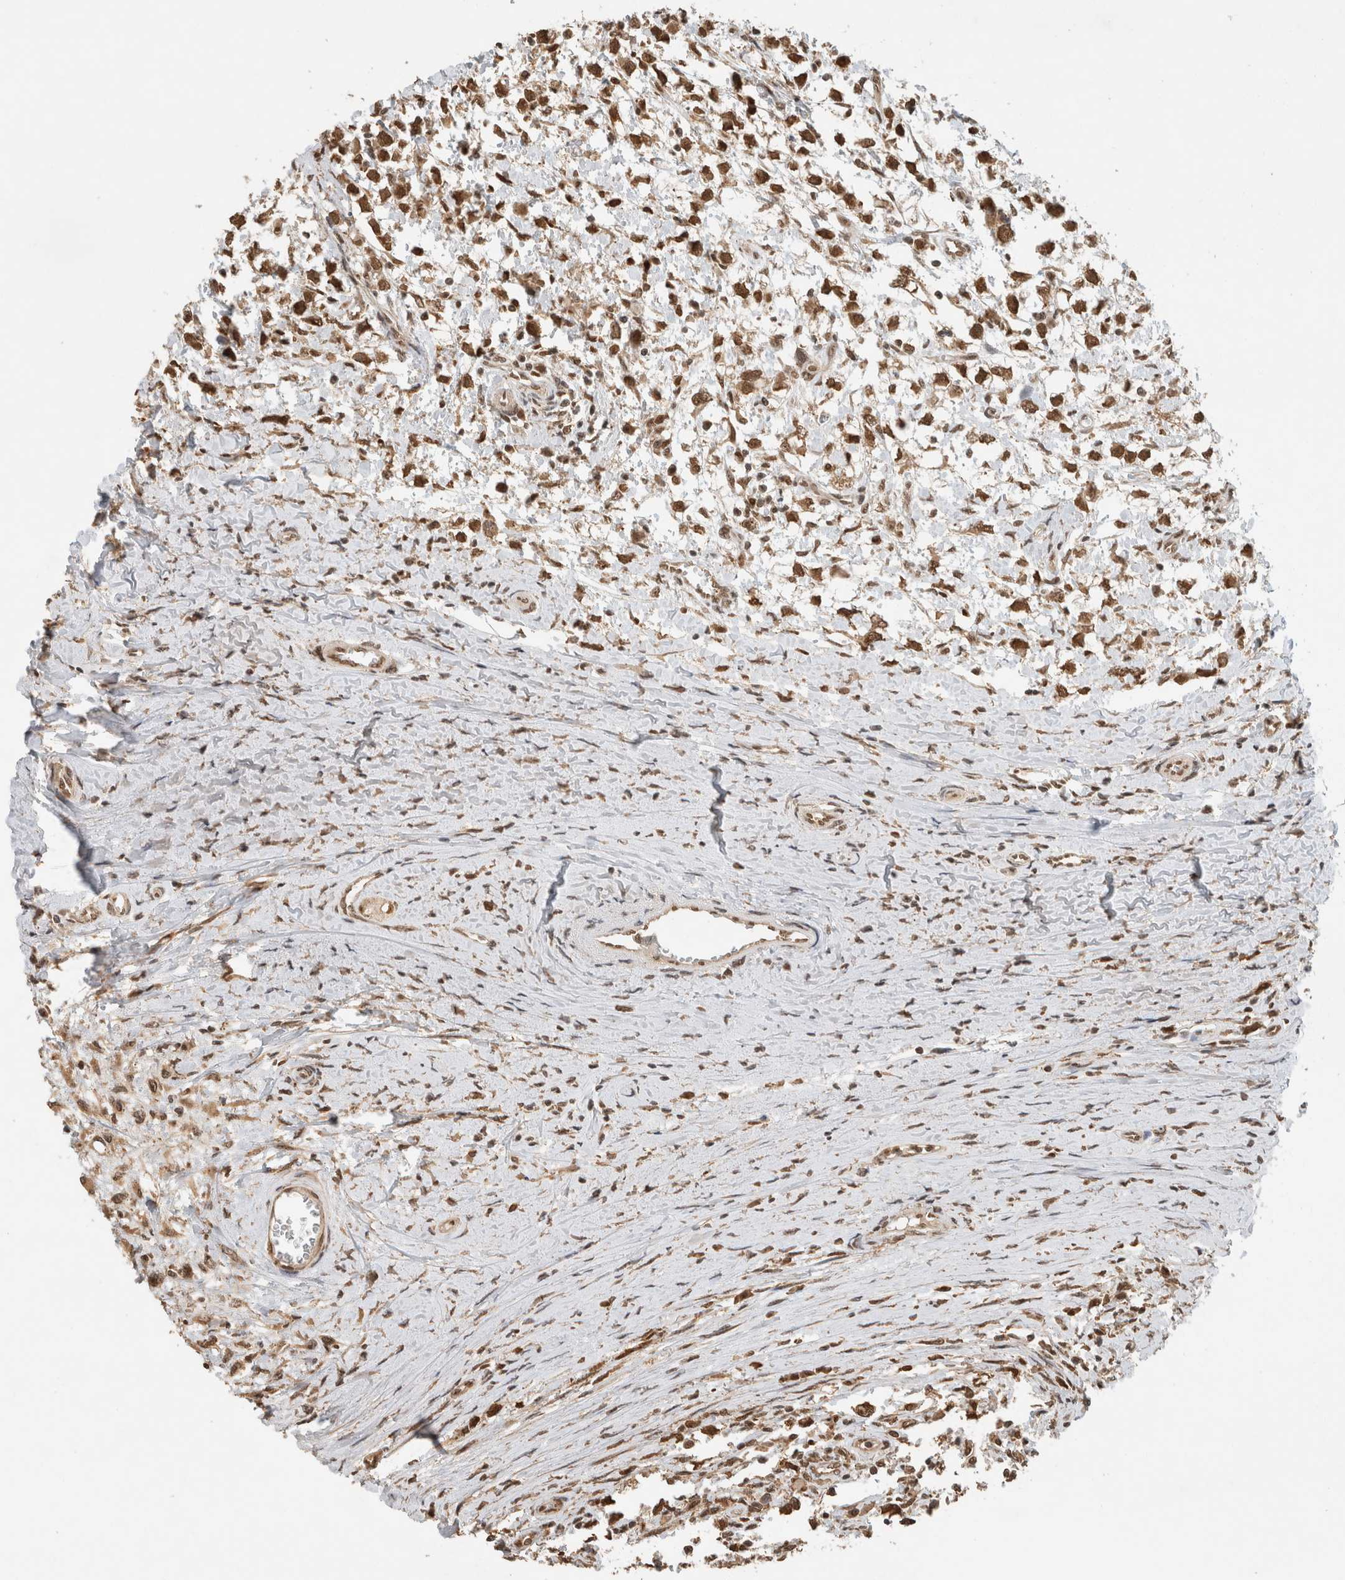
{"staining": {"intensity": "moderate", "quantity": ">75%", "location": "nuclear"}, "tissue": "testis cancer", "cell_type": "Tumor cells", "image_type": "cancer", "snomed": [{"axis": "morphology", "description": "Seminoma, NOS"}, {"axis": "morphology", "description": "Carcinoma, Embryonal, NOS"}, {"axis": "topography", "description": "Testis"}], "caption": "Immunohistochemistry (DAB) staining of testis seminoma demonstrates moderate nuclear protein expression in about >75% of tumor cells.", "gene": "C1orf21", "patient": {"sex": "male", "age": 51}}